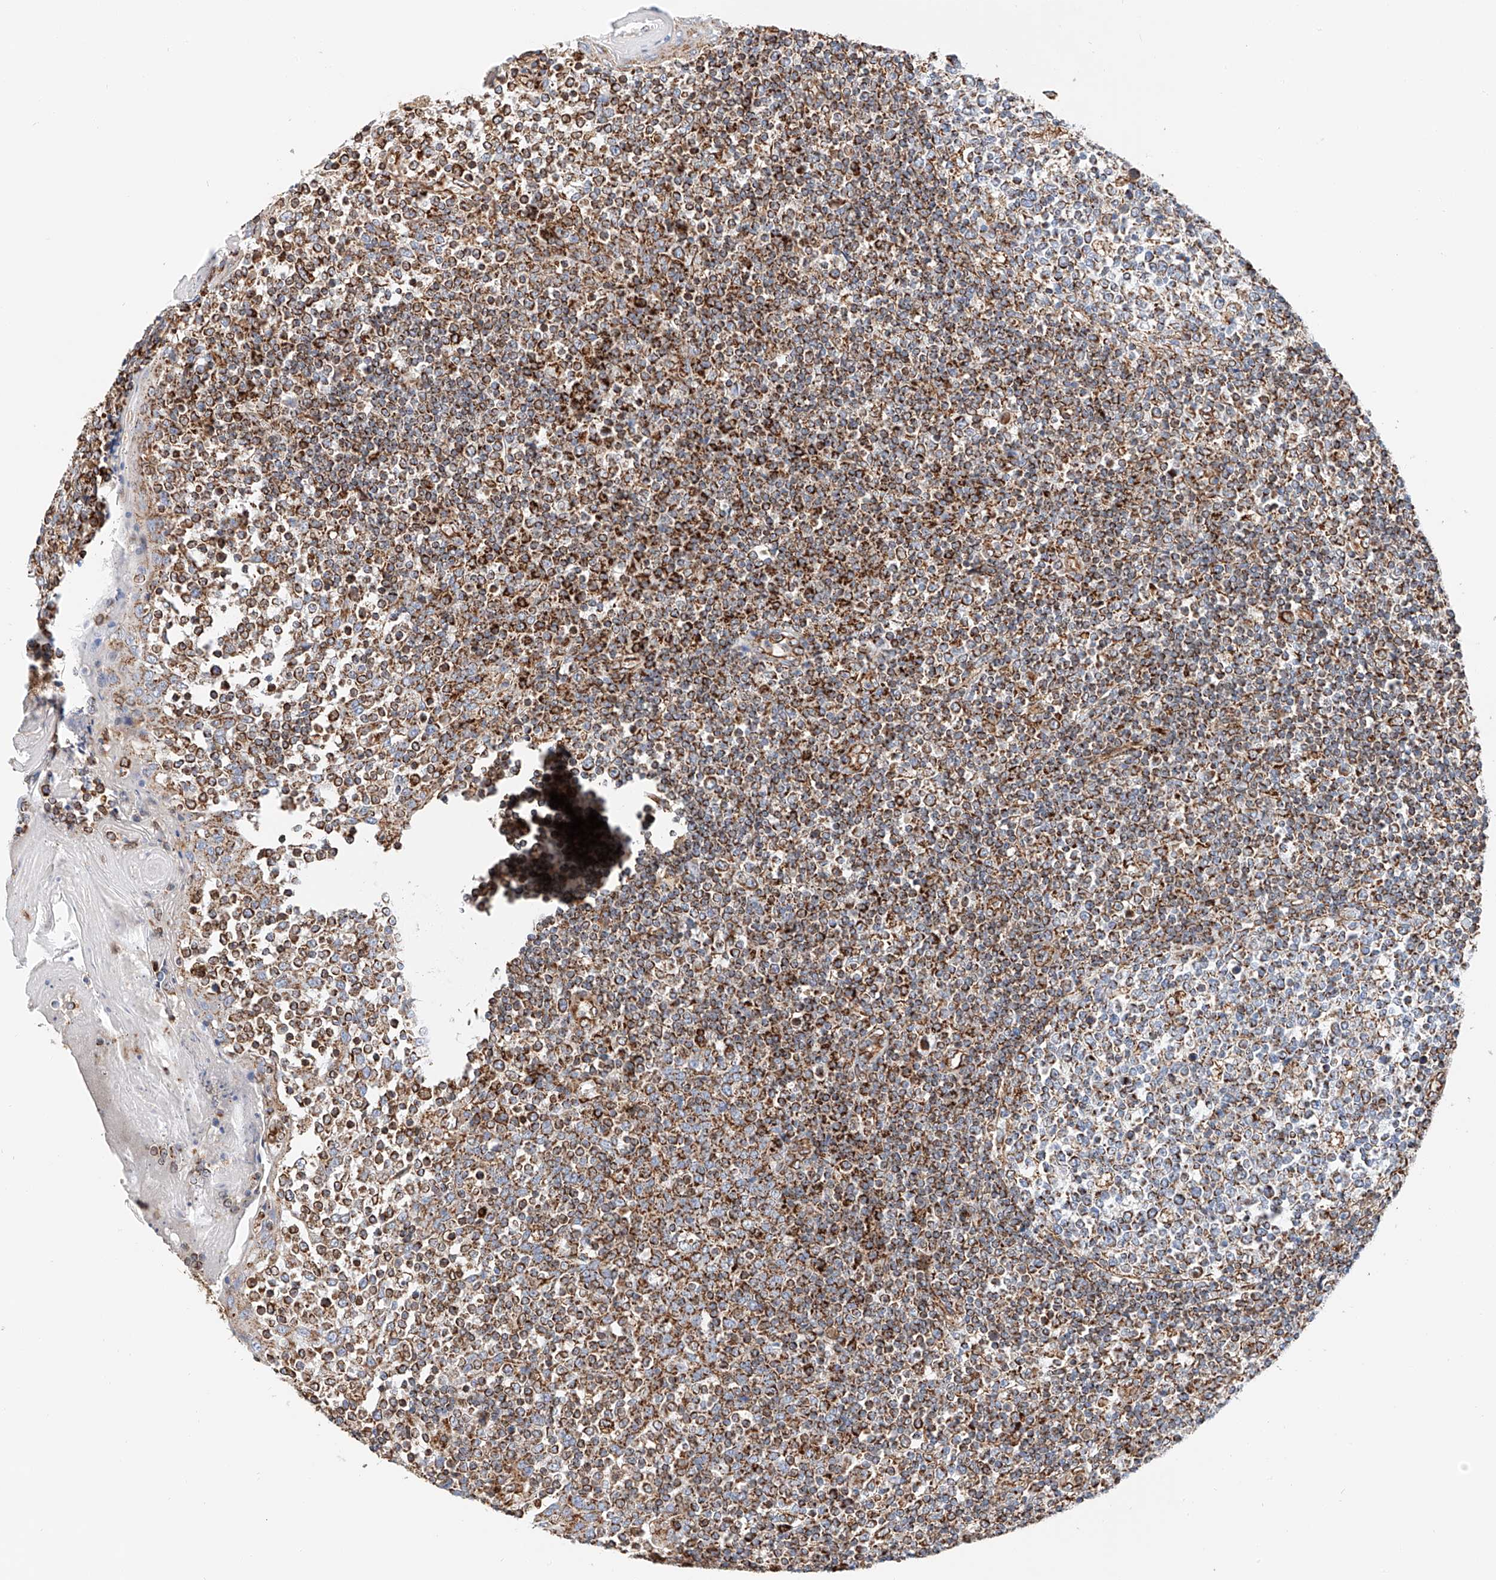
{"staining": {"intensity": "moderate", "quantity": "25%-75%", "location": "cytoplasmic/membranous"}, "tissue": "tonsil", "cell_type": "Germinal center cells", "image_type": "normal", "snomed": [{"axis": "morphology", "description": "Normal tissue, NOS"}, {"axis": "topography", "description": "Tonsil"}], "caption": "DAB immunohistochemical staining of benign tonsil shows moderate cytoplasmic/membranous protein positivity in about 25%-75% of germinal center cells.", "gene": "NDUFV3", "patient": {"sex": "female", "age": 19}}